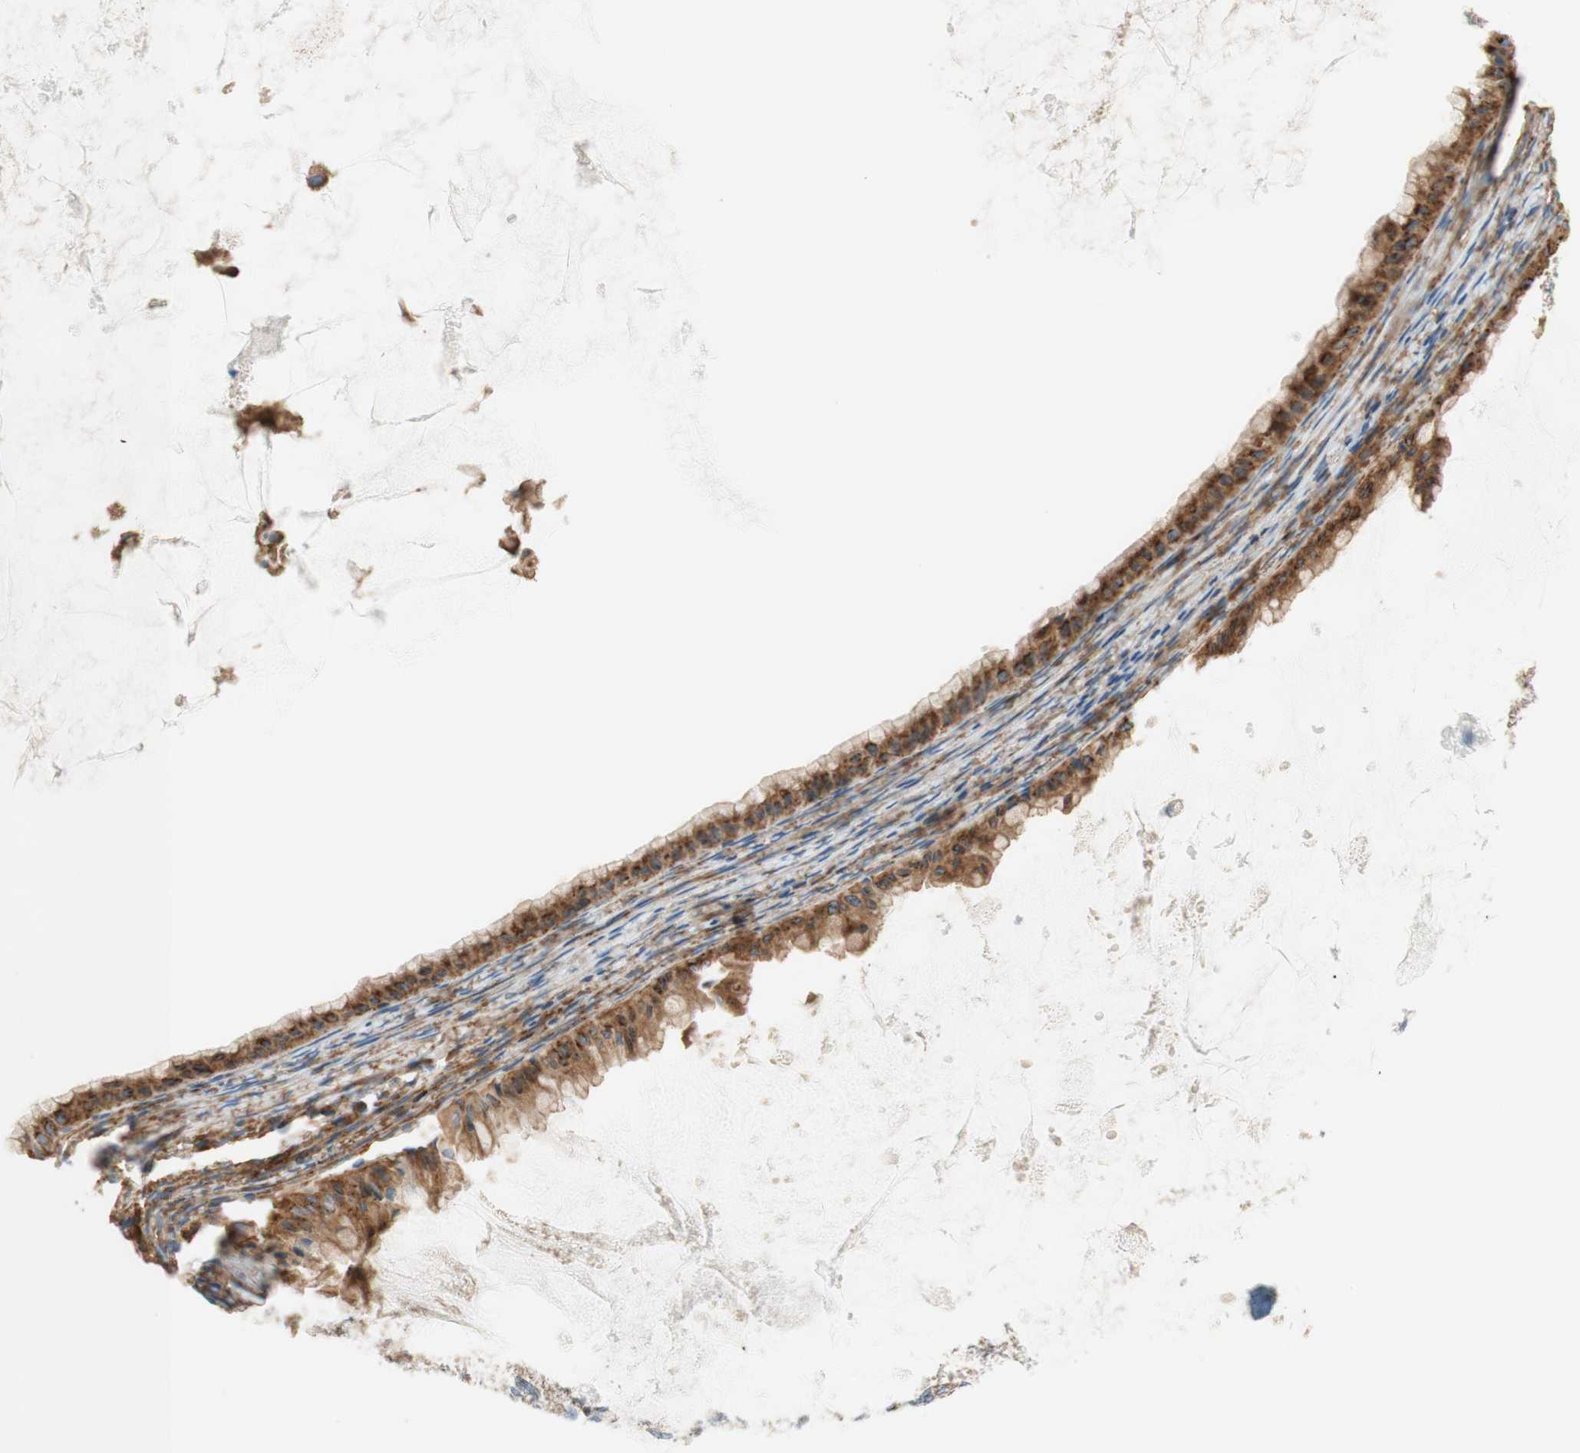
{"staining": {"intensity": "strong", "quantity": ">75%", "location": "cytoplasmic/membranous"}, "tissue": "ovarian cancer", "cell_type": "Tumor cells", "image_type": "cancer", "snomed": [{"axis": "morphology", "description": "Cystadenocarcinoma, mucinous, NOS"}, {"axis": "topography", "description": "Ovary"}], "caption": "High-power microscopy captured an immunohistochemistry (IHC) photomicrograph of ovarian cancer, revealing strong cytoplasmic/membranous positivity in approximately >75% of tumor cells. (DAB IHC, brown staining for protein, blue staining for nuclei).", "gene": "VPS26A", "patient": {"sex": "female", "age": 61}}